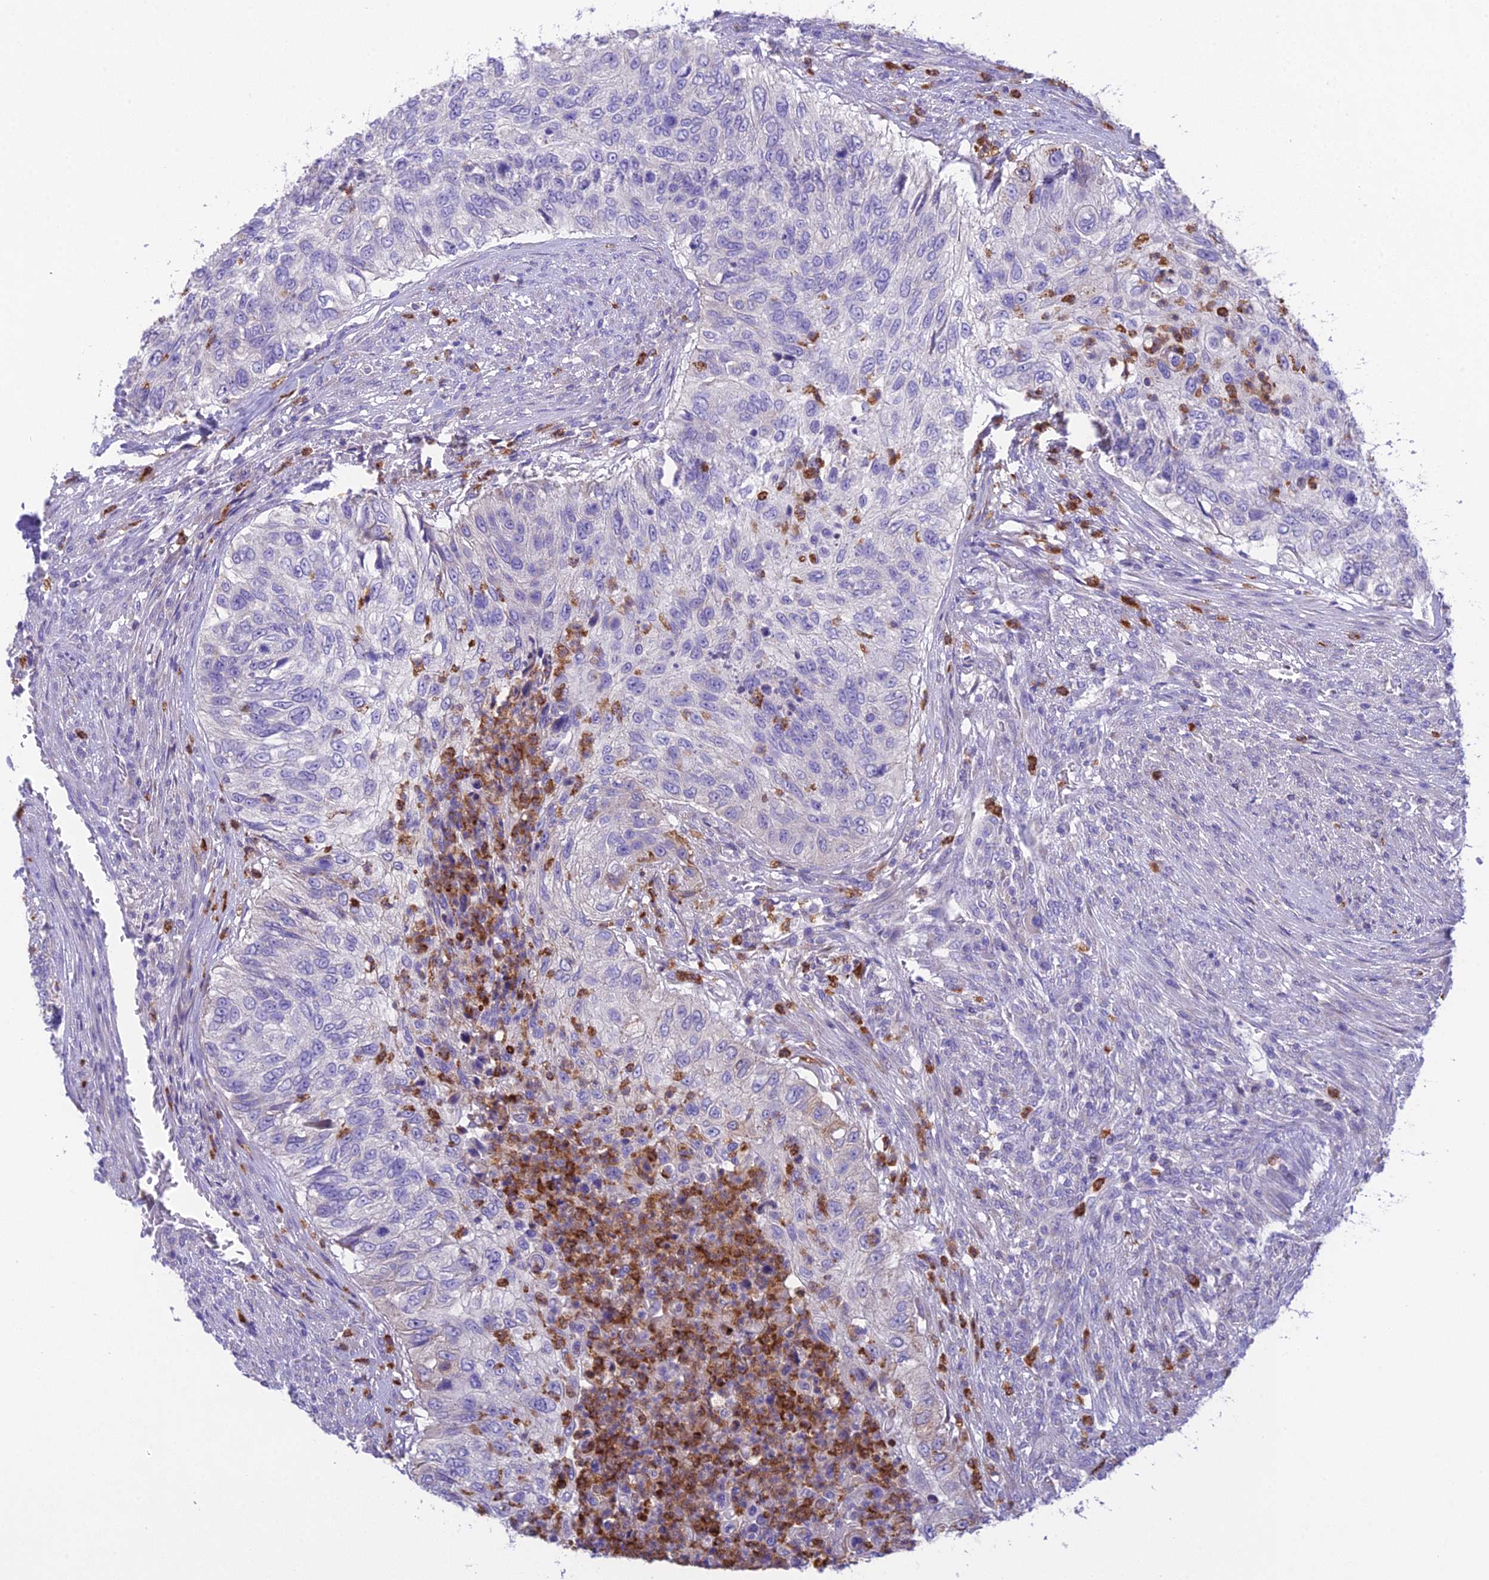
{"staining": {"intensity": "negative", "quantity": "none", "location": "none"}, "tissue": "urothelial cancer", "cell_type": "Tumor cells", "image_type": "cancer", "snomed": [{"axis": "morphology", "description": "Urothelial carcinoma, High grade"}, {"axis": "topography", "description": "Urinary bladder"}], "caption": "The micrograph exhibits no significant positivity in tumor cells of urothelial cancer.", "gene": "KIAA0408", "patient": {"sex": "female", "age": 60}}